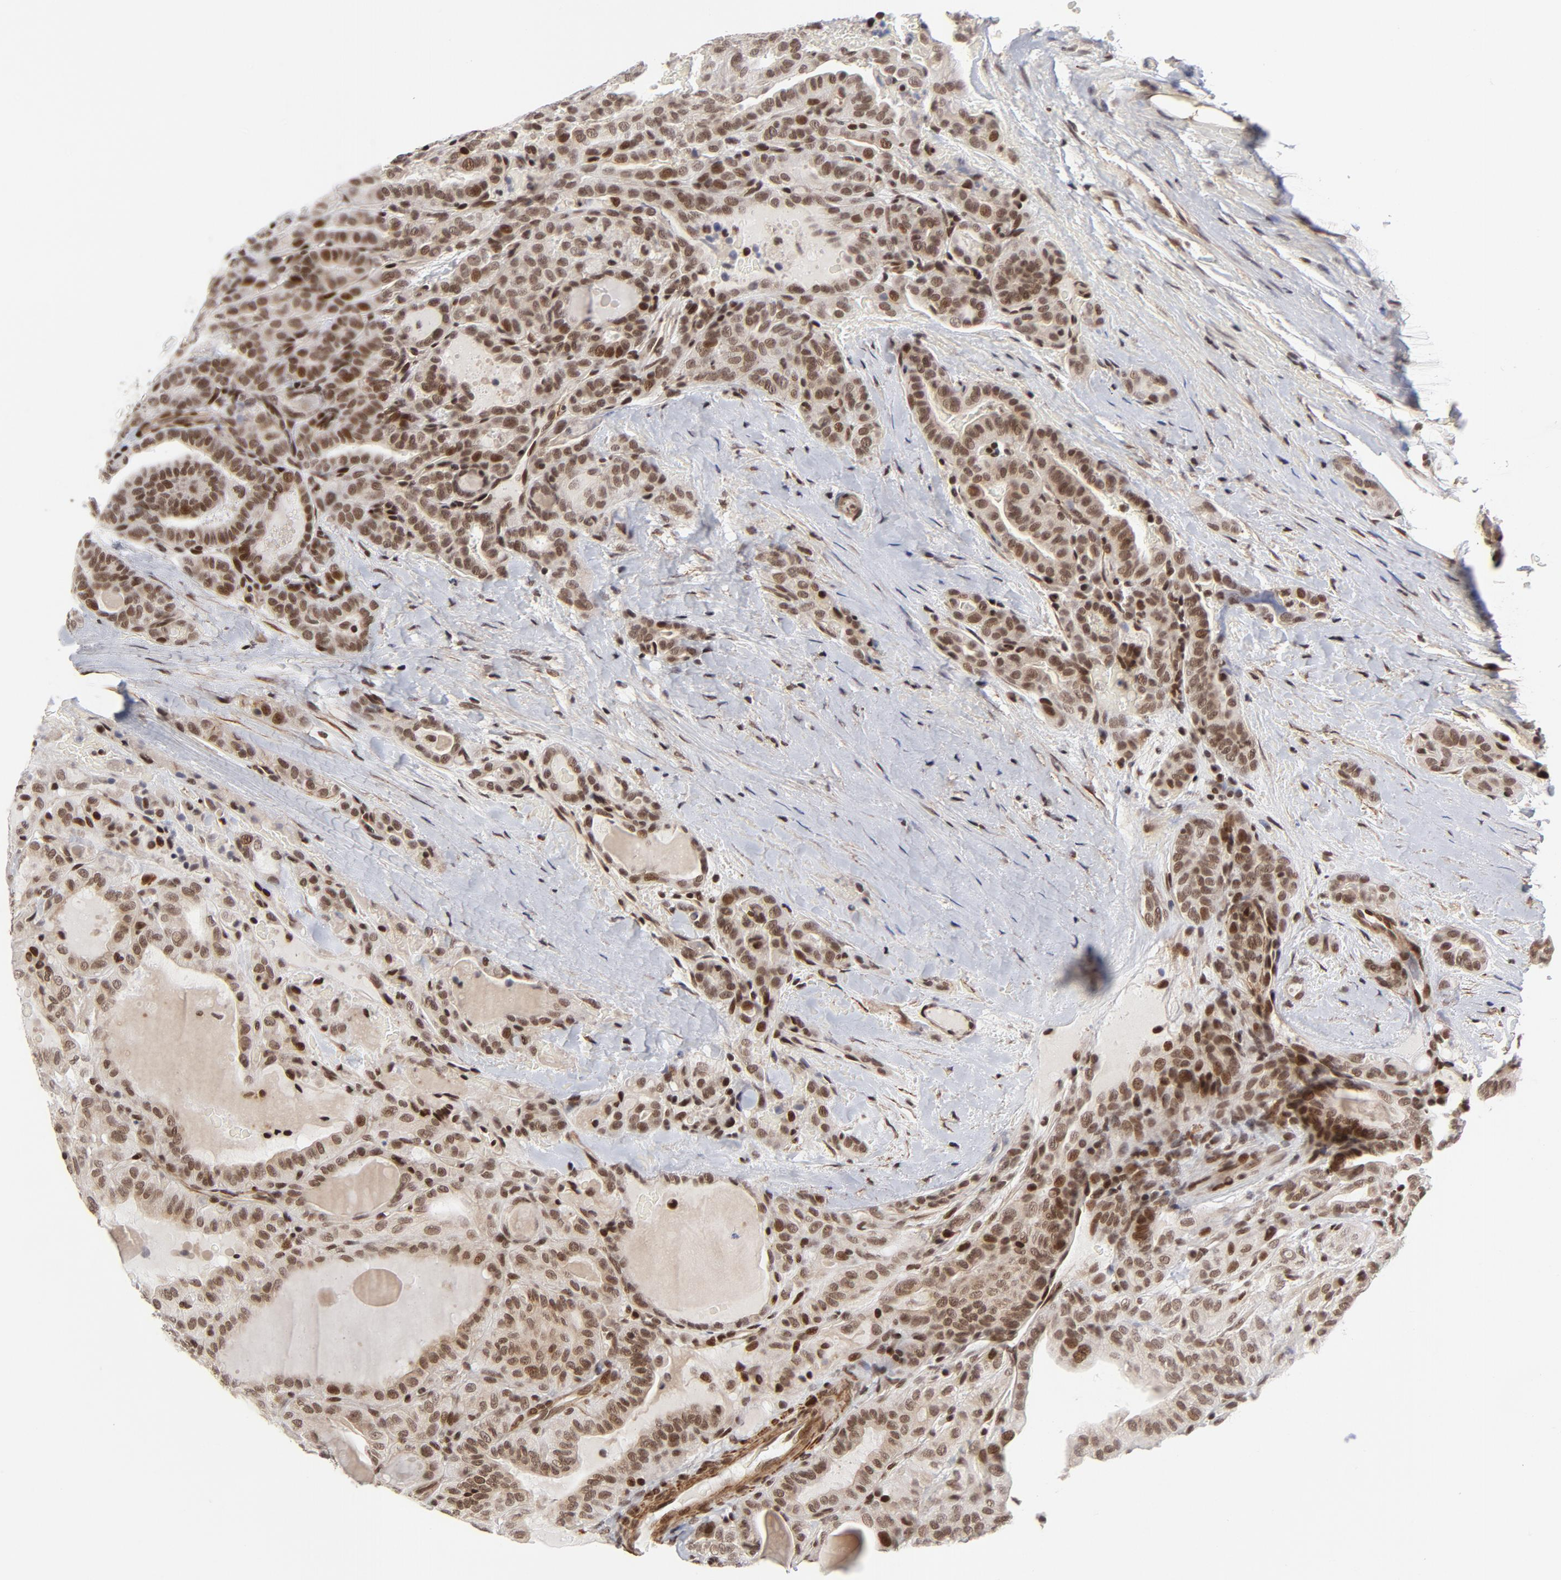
{"staining": {"intensity": "strong", "quantity": ">75%", "location": "nuclear"}, "tissue": "thyroid cancer", "cell_type": "Tumor cells", "image_type": "cancer", "snomed": [{"axis": "morphology", "description": "Papillary adenocarcinoma, NOS"}, {"axis": "topography", "description": "Thyroid gland"}], "caption": "High-power microscopy captured an immunohistochemistry photomicrograph of thyroid cancer (papillary adenocarcinoma), revealing strong nuclear expression in about >75% of tumor cells.", "gene": "CTCF", "patient": {"sex": "male", "age": 77}}